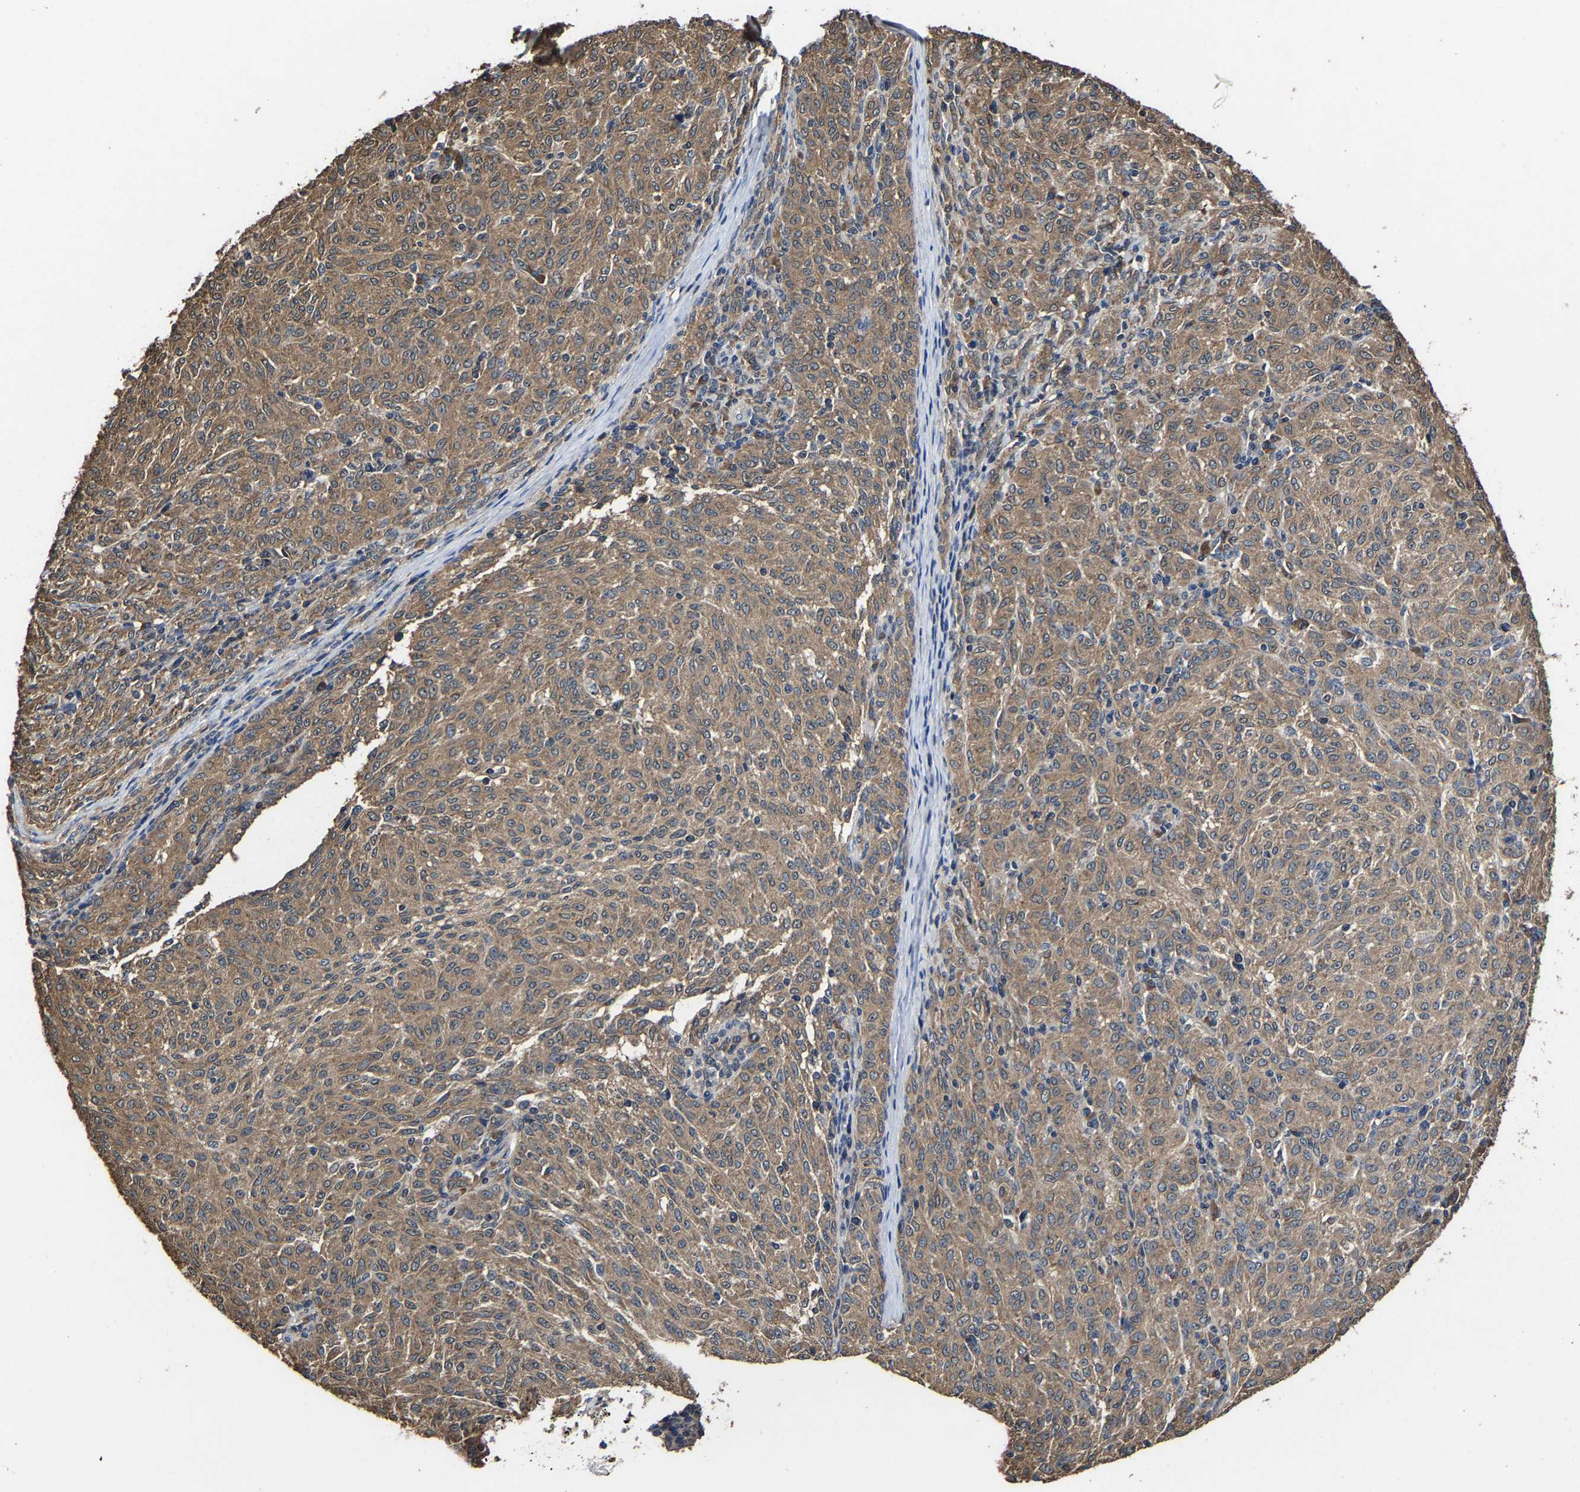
{"staining": {"intensity": "moderate", "quantity": ">75%", "location": "cytoplasmic/membranous"}, "tissue": "melanoma", "cell_type": "Tumor cells", "image_type": "cancer", "snomed": [{"axis": "morphology", "description": "Malignant melanoma, NOS"}, {"axis": "topography", "description": "Skin"}], "caption": "The image demonstrates staining of melanoma, revealing moderate cytoplasmic/membranous protein staining (brown color) within tumor cells. Nuclei are stained in blue.", "gene": "EBAG9", "patient": {"sex": "female", "age": 72}}